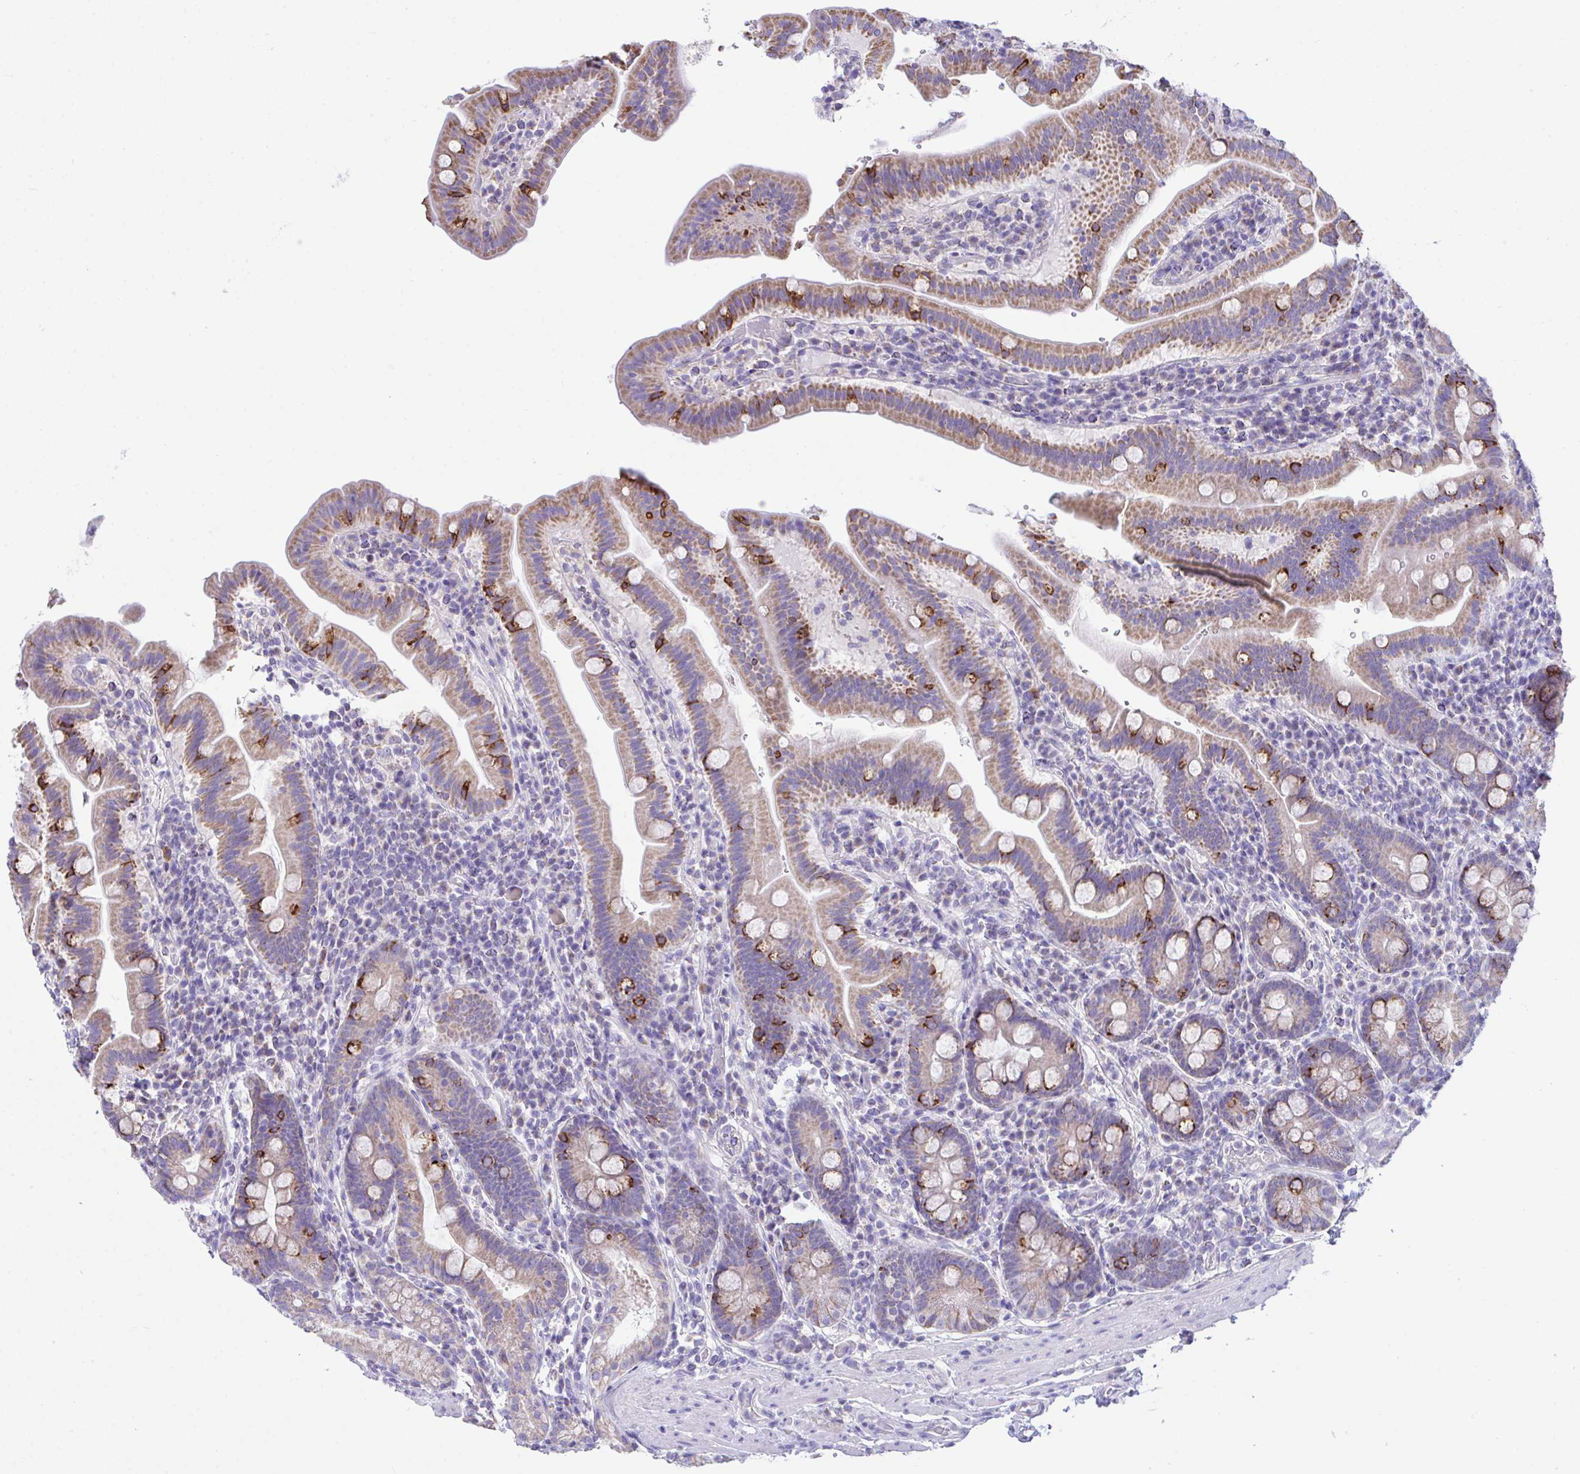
{"staining": {"intensity": "moderate", "quantity": "25%-75%", "location": "cytoplasmic/membranous"}, "tissue": "small intestine", "cell_type": "Glandular cells", "image_type": "normal", "snomed": [{"axis": "morphology", "description": "Normal tissue, NOS"}, {"axis": "topography", "description": "Small intestine"}], "caption": "The histopathology image exhibits staining of normal small intestine, revealing moderate cytoplasmic/membranous protein positivity (brown color) within glandular cells.", "gene": "NLRP8", "patient": {"sex": "male", "age": 26}}